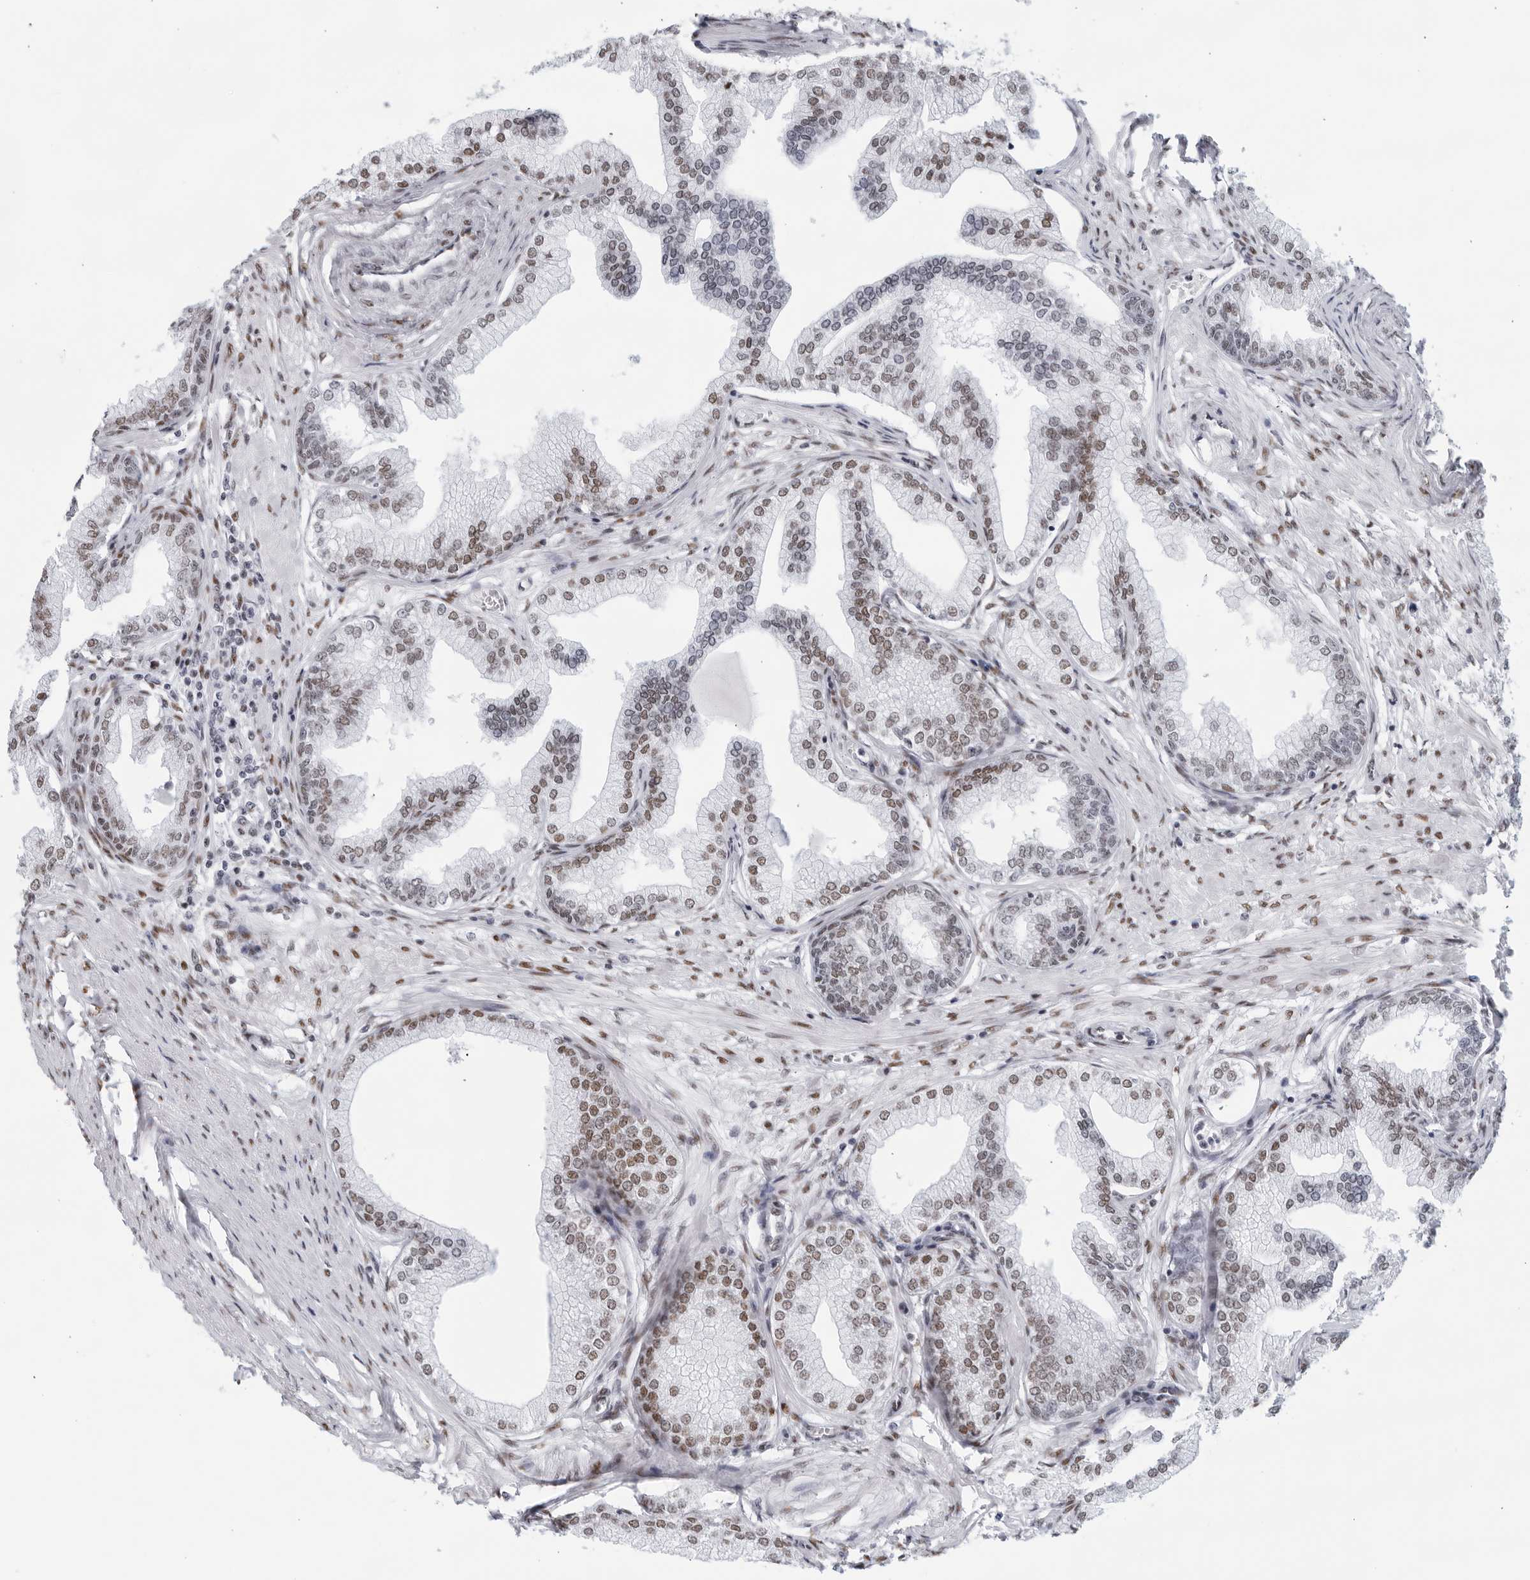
{"staining": {"intensity": "moderate", "quantity": ">75%", "location": "nuclear"}, "tissue": "prostate", "cell_type": "Glandular cells", "image_type": "normal", "snomed": [{"axis": "morphology", "description": "Normal tissue, NOS"}, {"axis": "morphology", "description": "Urothelial carcinoma, Low grade"}, {"axis": "topography", "description": "Urinary bladder"}, {"axis": "topography", "description": "Prostate"}], "caption": "The micrograph displays staining of benign prostate, revealing moderate nuclear protein expression (brown color) within glandular cells. Nuclei are stained in blue.", "gene": "HP1BP3", "patient": {"sex": "male", "age": 60}}